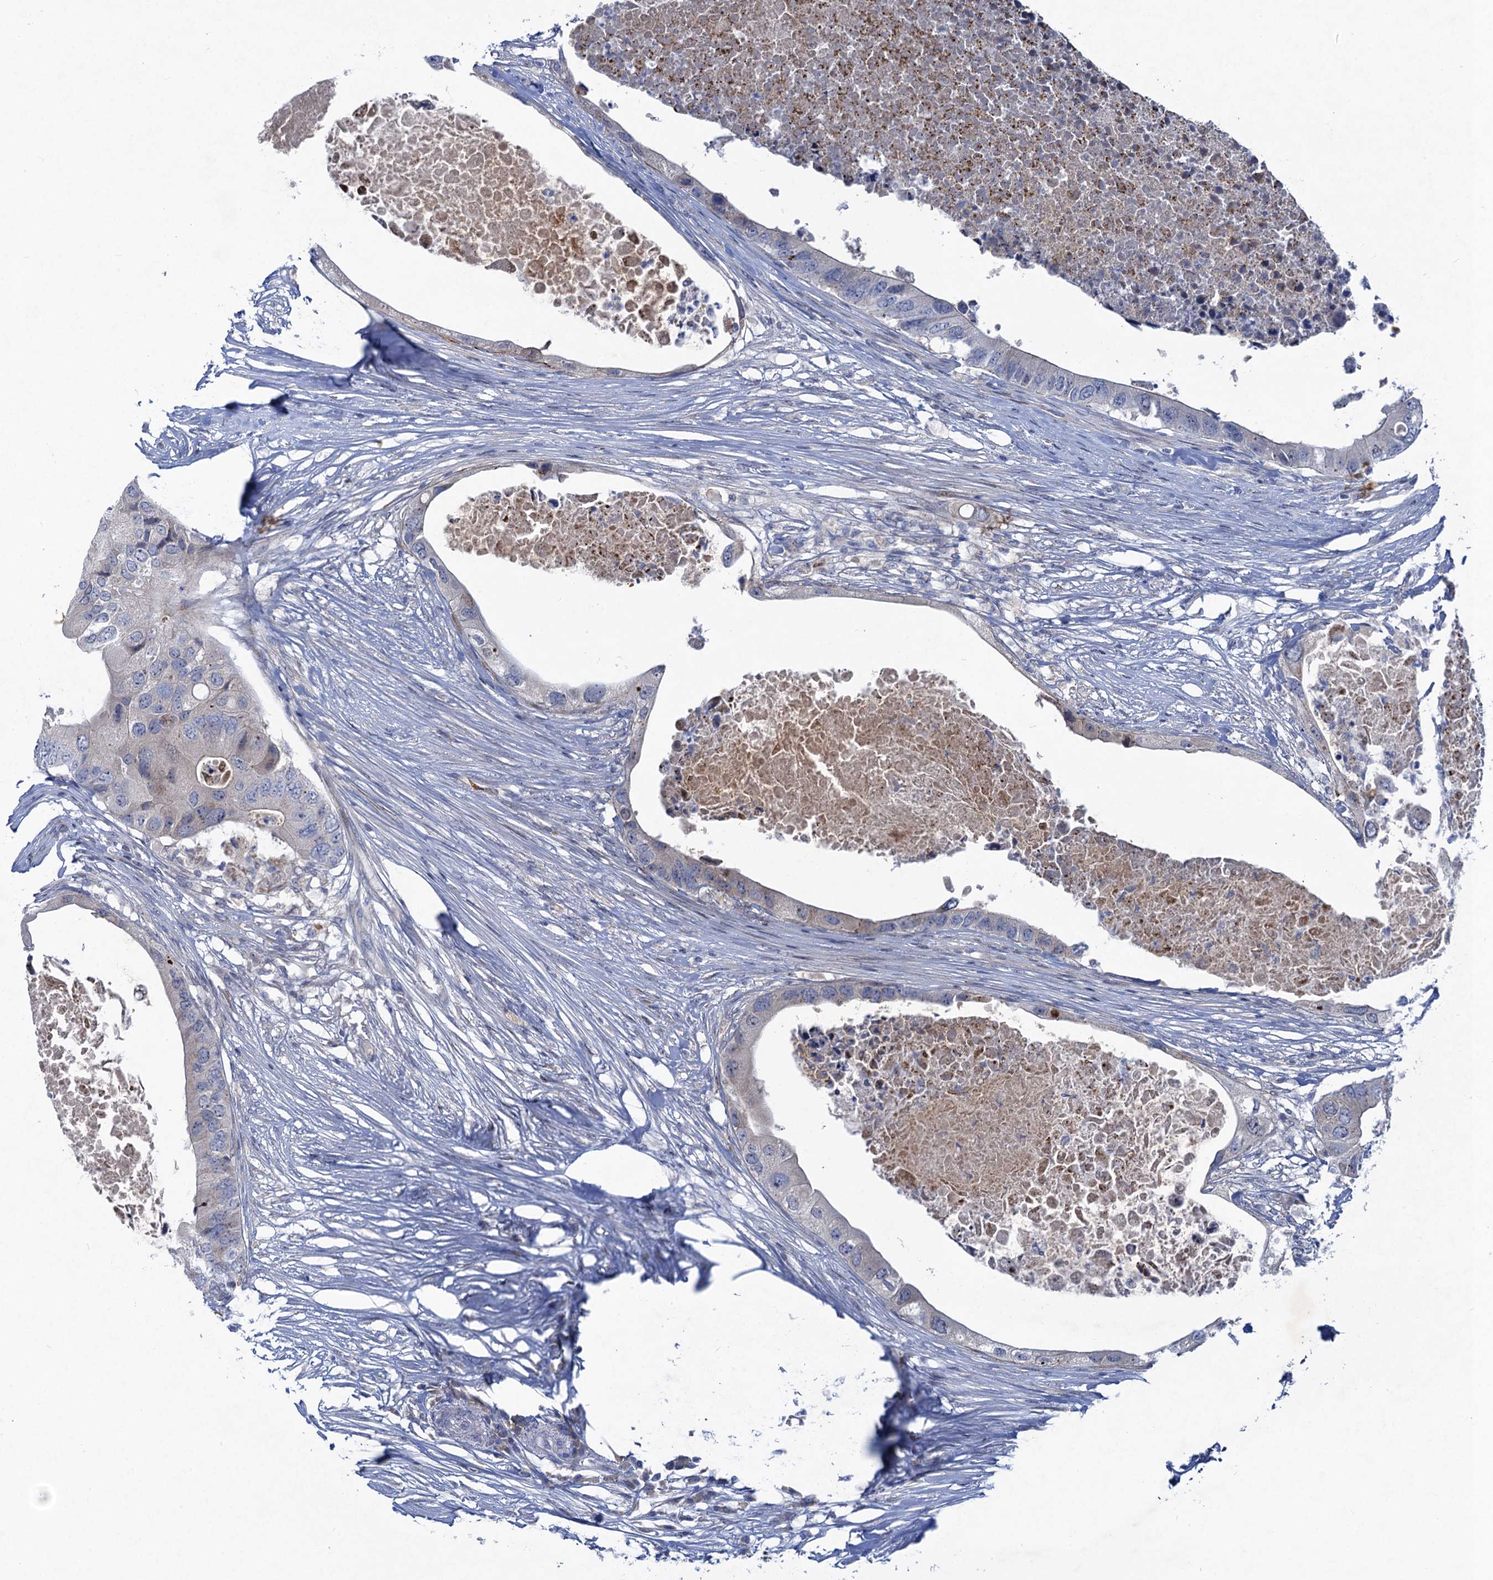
{"staining": {"intensity": "negative", "quantity": "none", "location": "none"}, "tissue": "colorectal cancer", "cell_type": "Tumor cells", "image_type": "cancer", "snomed": [{"axis": "morphology", "description": "Adenocarcinoma, NOS"}, {"axis": "topography", "description": "Colon"}], "caption": "DAB (3,3'-diaminobenzidine) immunohistochemical staining of colorectal cancer shows no significant positivity in tumor cells.", "gene": "QPCTL", "patient": {"sex": "male", "age": 71}}